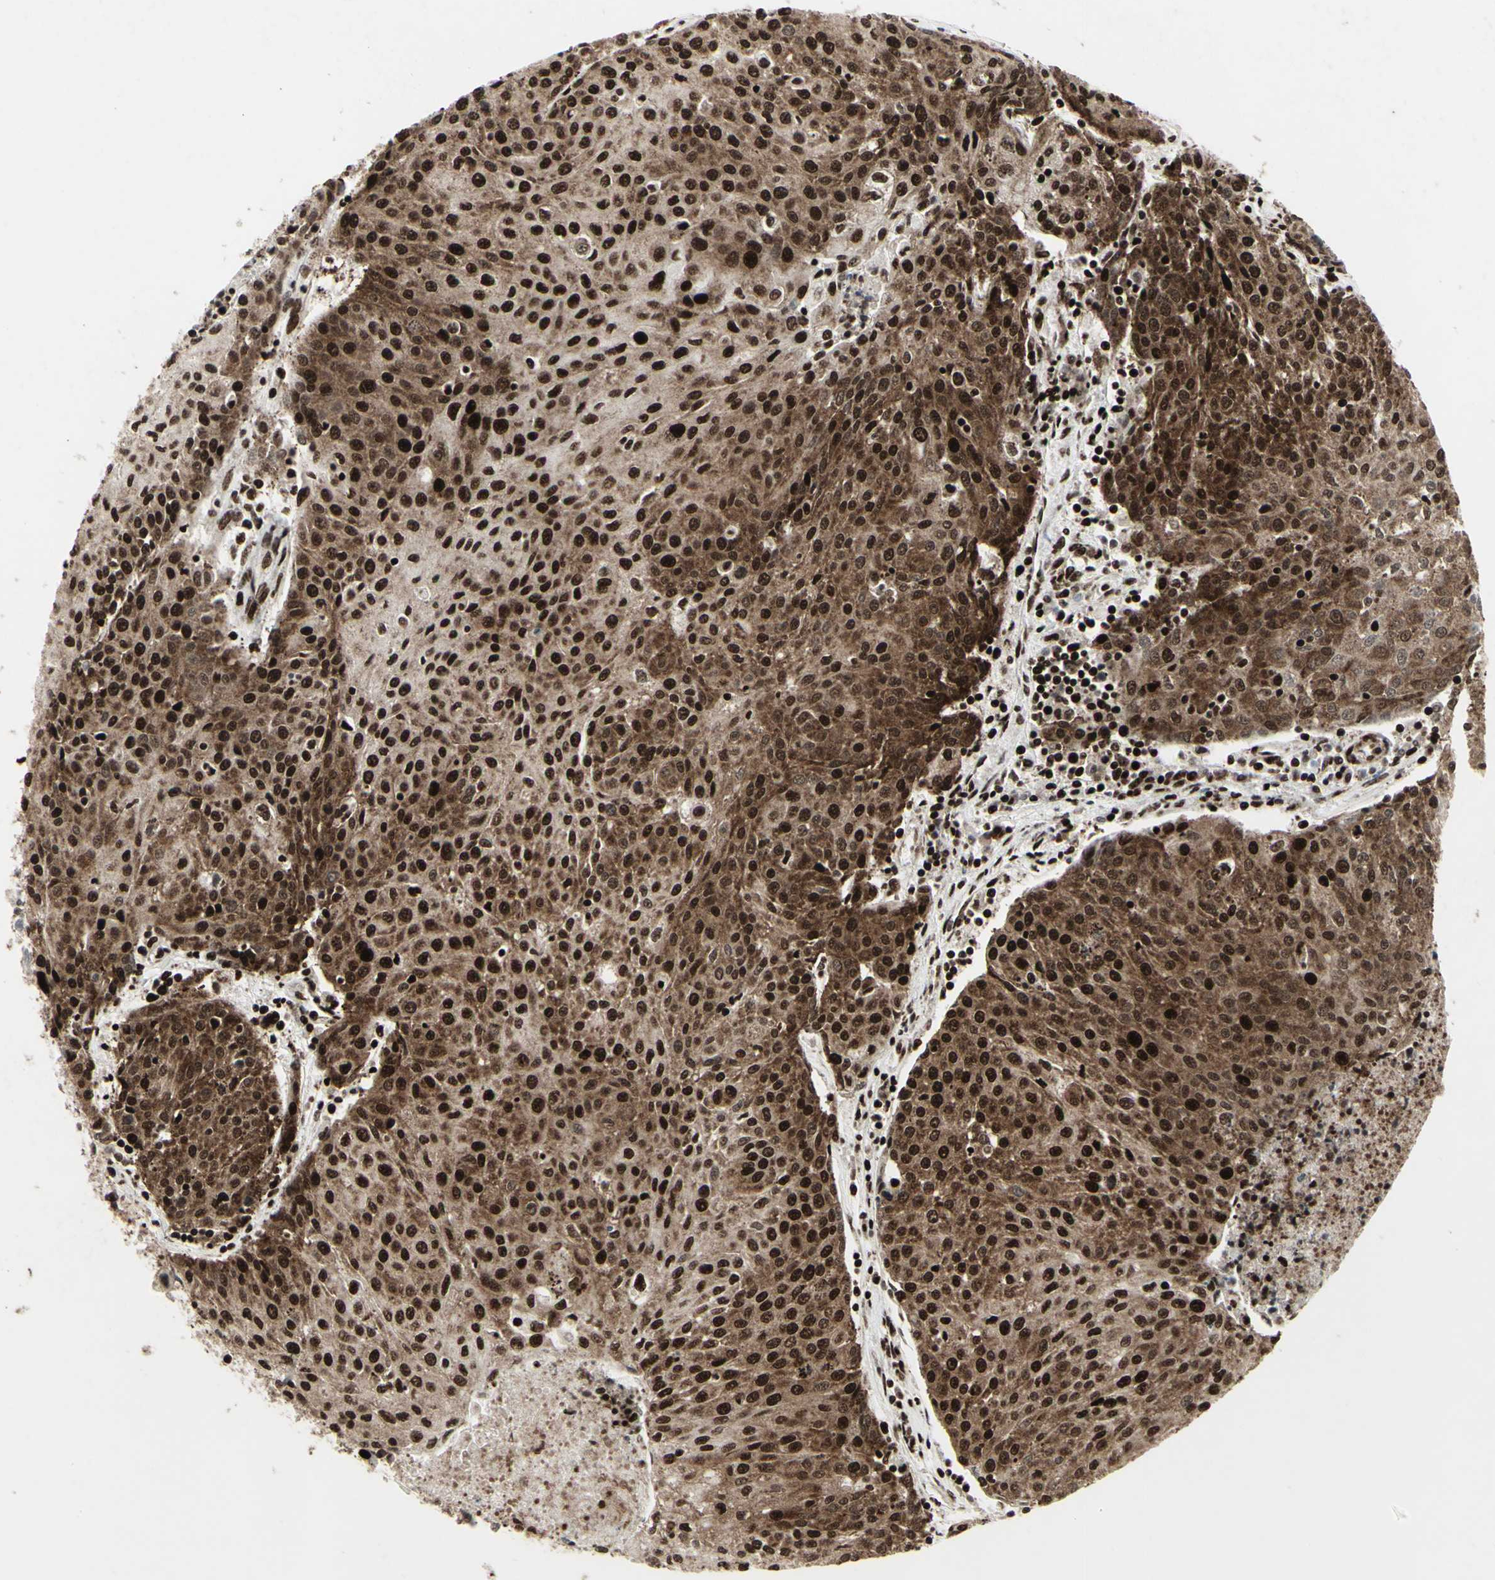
{"staining": {"intensity": "strong", "quantity": ">75%", "location": "cytoplasmic/membranous,nuclear"}, "tissue": "urothelial cancer", "cell_type": "Tumor cells", "image_type": "cancer", "snomed": [{"axis": "morphology", "description": "Urothelial carcinoma, High grade"}, {"axis": "topography", "description": "Urinary bladder"}], "caption": "A photomicrograph of urothelial carcinoma (high-grade) stained for a protein shows strong cytoplasmic/membranous and nuclear brown staining in tumor cells.", "gene": "U2AF2", "patient": {"sex": "female", "age": 85}}